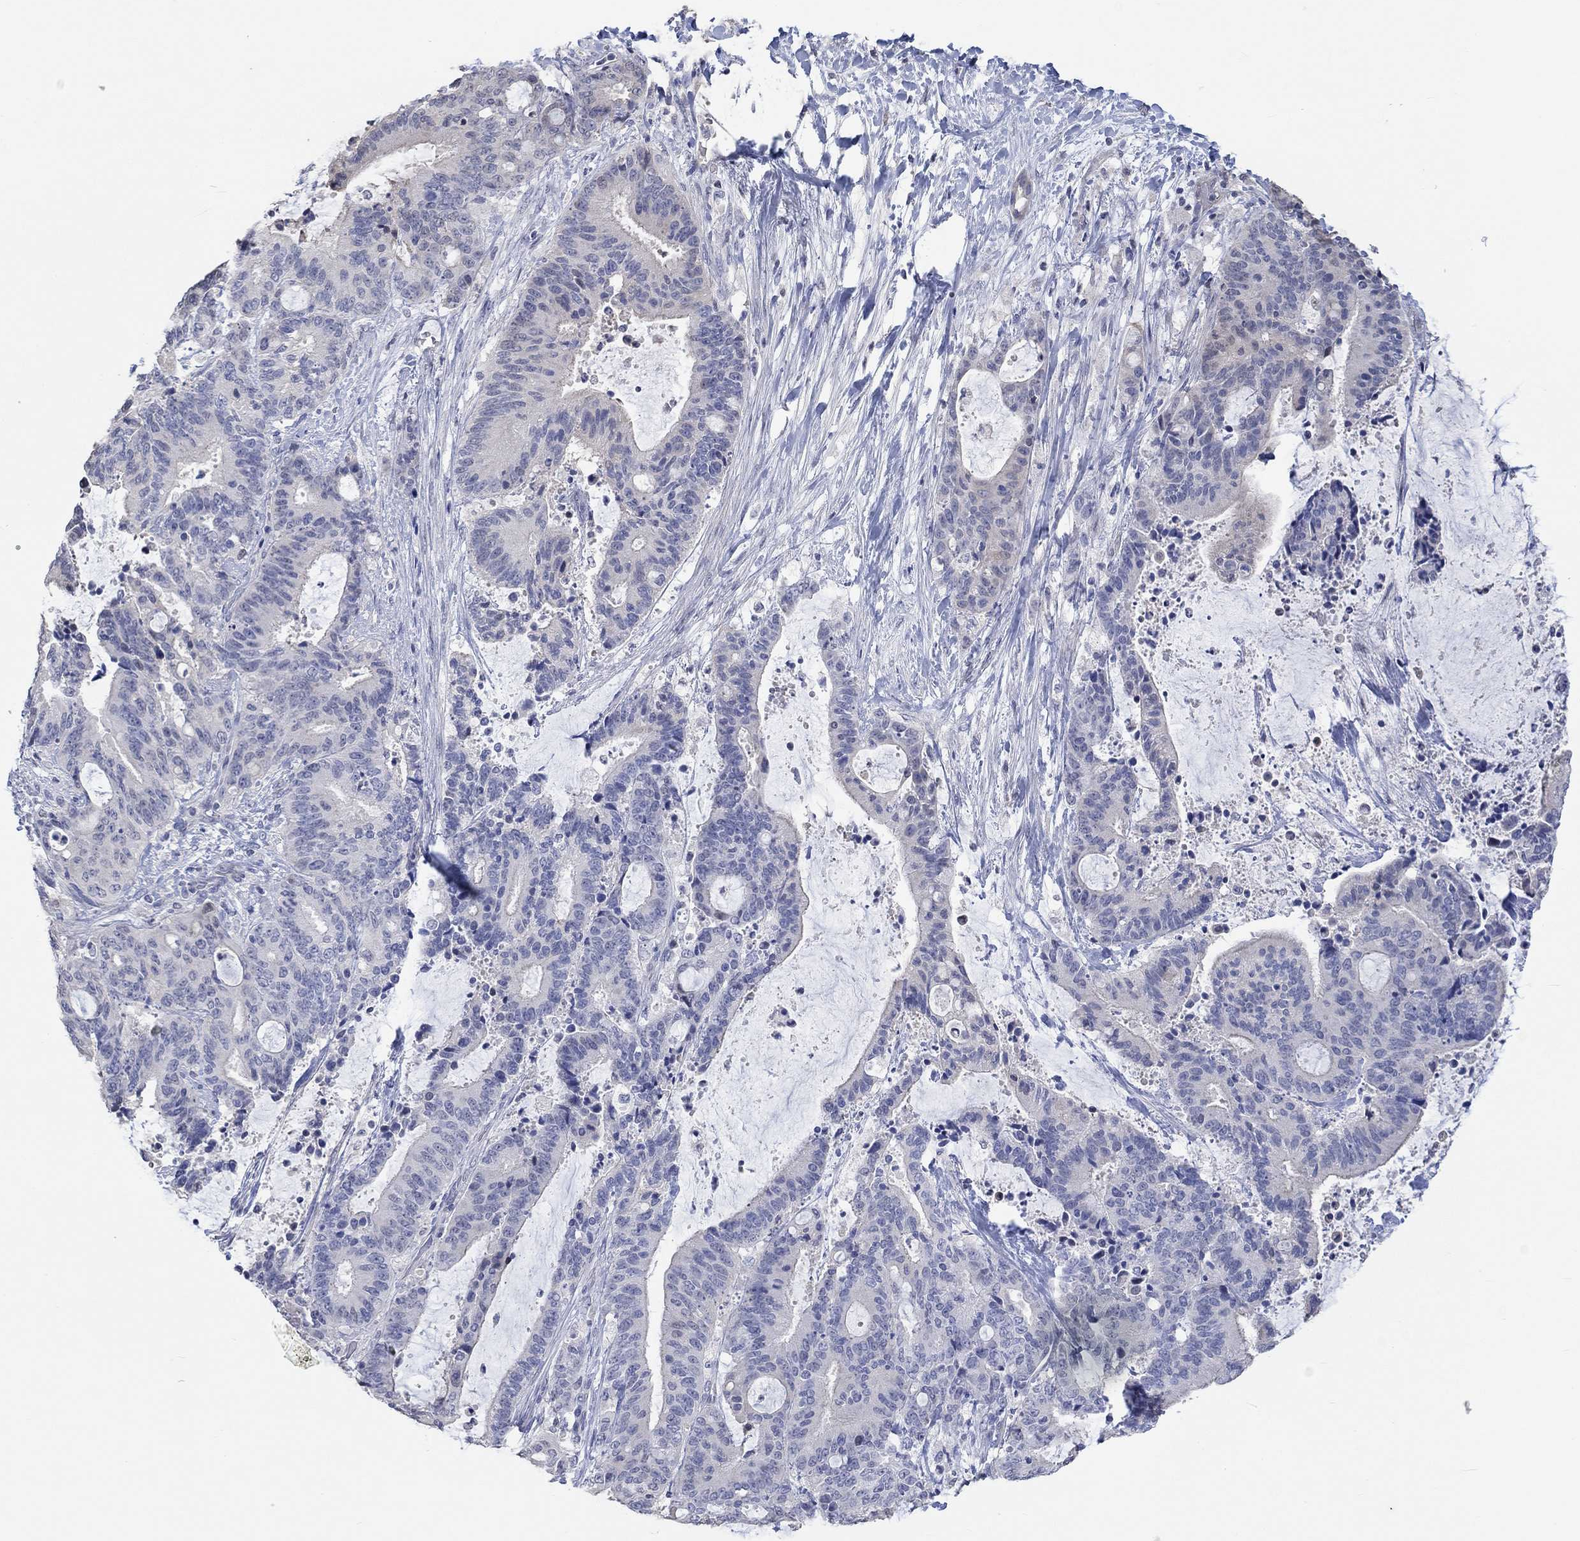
{"staining": {"intensity": "negative", "quantity": "none", "location": "none"}, "tissue": "liver cancer", "cell_type": "Tumor cells", "image_type": "cancer", "snomed": [{"axis": "morphology", "description": "Cholangiocarcinoma"}, {"axis": "topography", "description": "Liver"}], "caption": "An immunohistochemistry histopathology image of liver cholangiocarcinoma is shown. There is no staining in tumor cells of liver cholangiocarcinoma.", "gene": "PNMA5", "patient": {"sex": "female", "age": 73}}